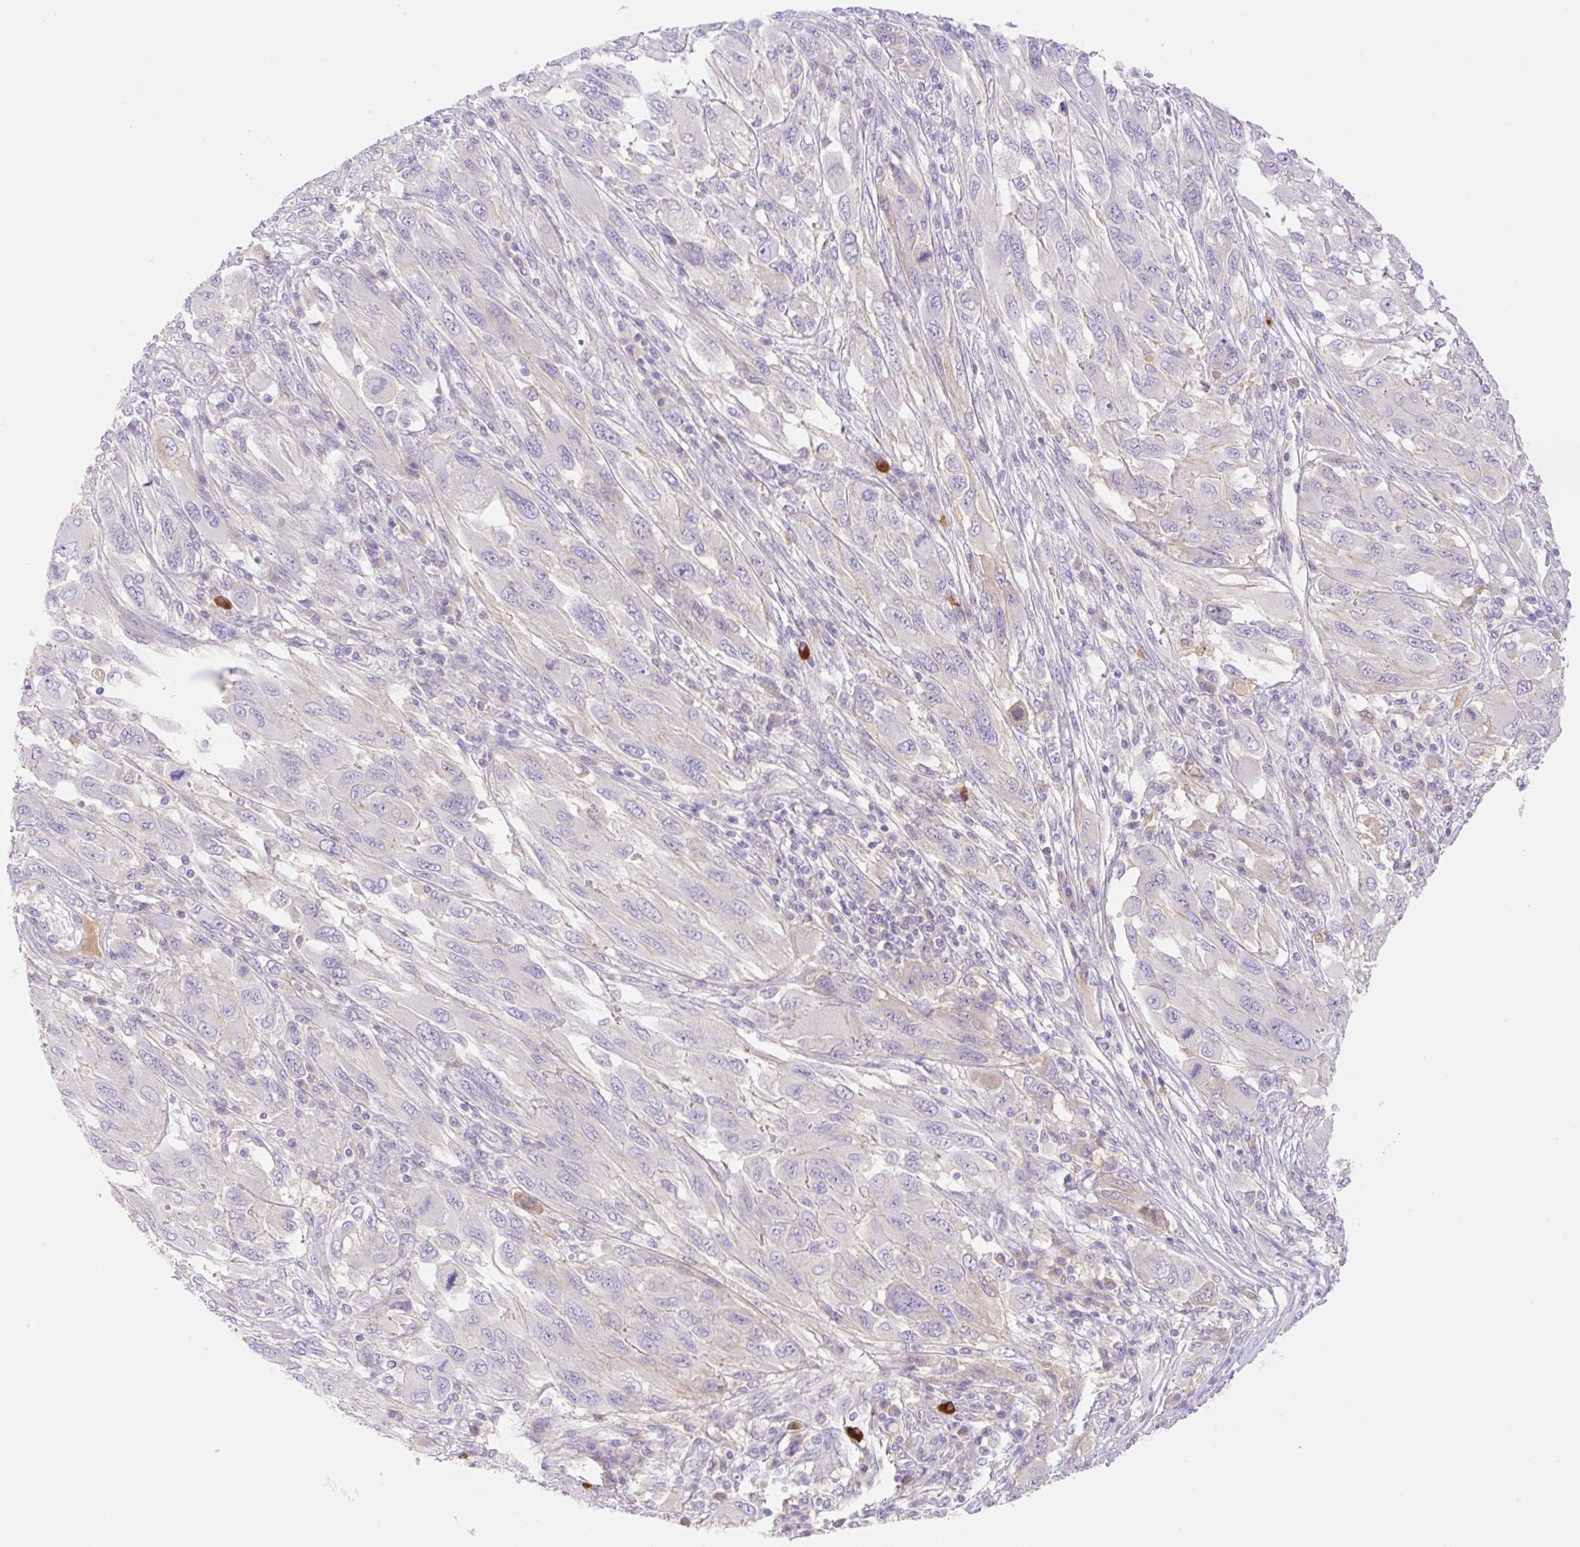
{"staining": {"intensity": "negative", "quantity": "none", "location": "none"}, "tissue": "melanoma", "cell_type": "Tumor cells", "image_type": "cancer", "snomed": [{"axis": "morphology", "description": "Malignant melanoma, NOS"}, {"axis": "topography", "description": "Skin"}], "caption": "There is no significant staining in tumor cells of melanoma.", "gene": "DENND5A", "patient": {"sex": "female", "age": 91}}